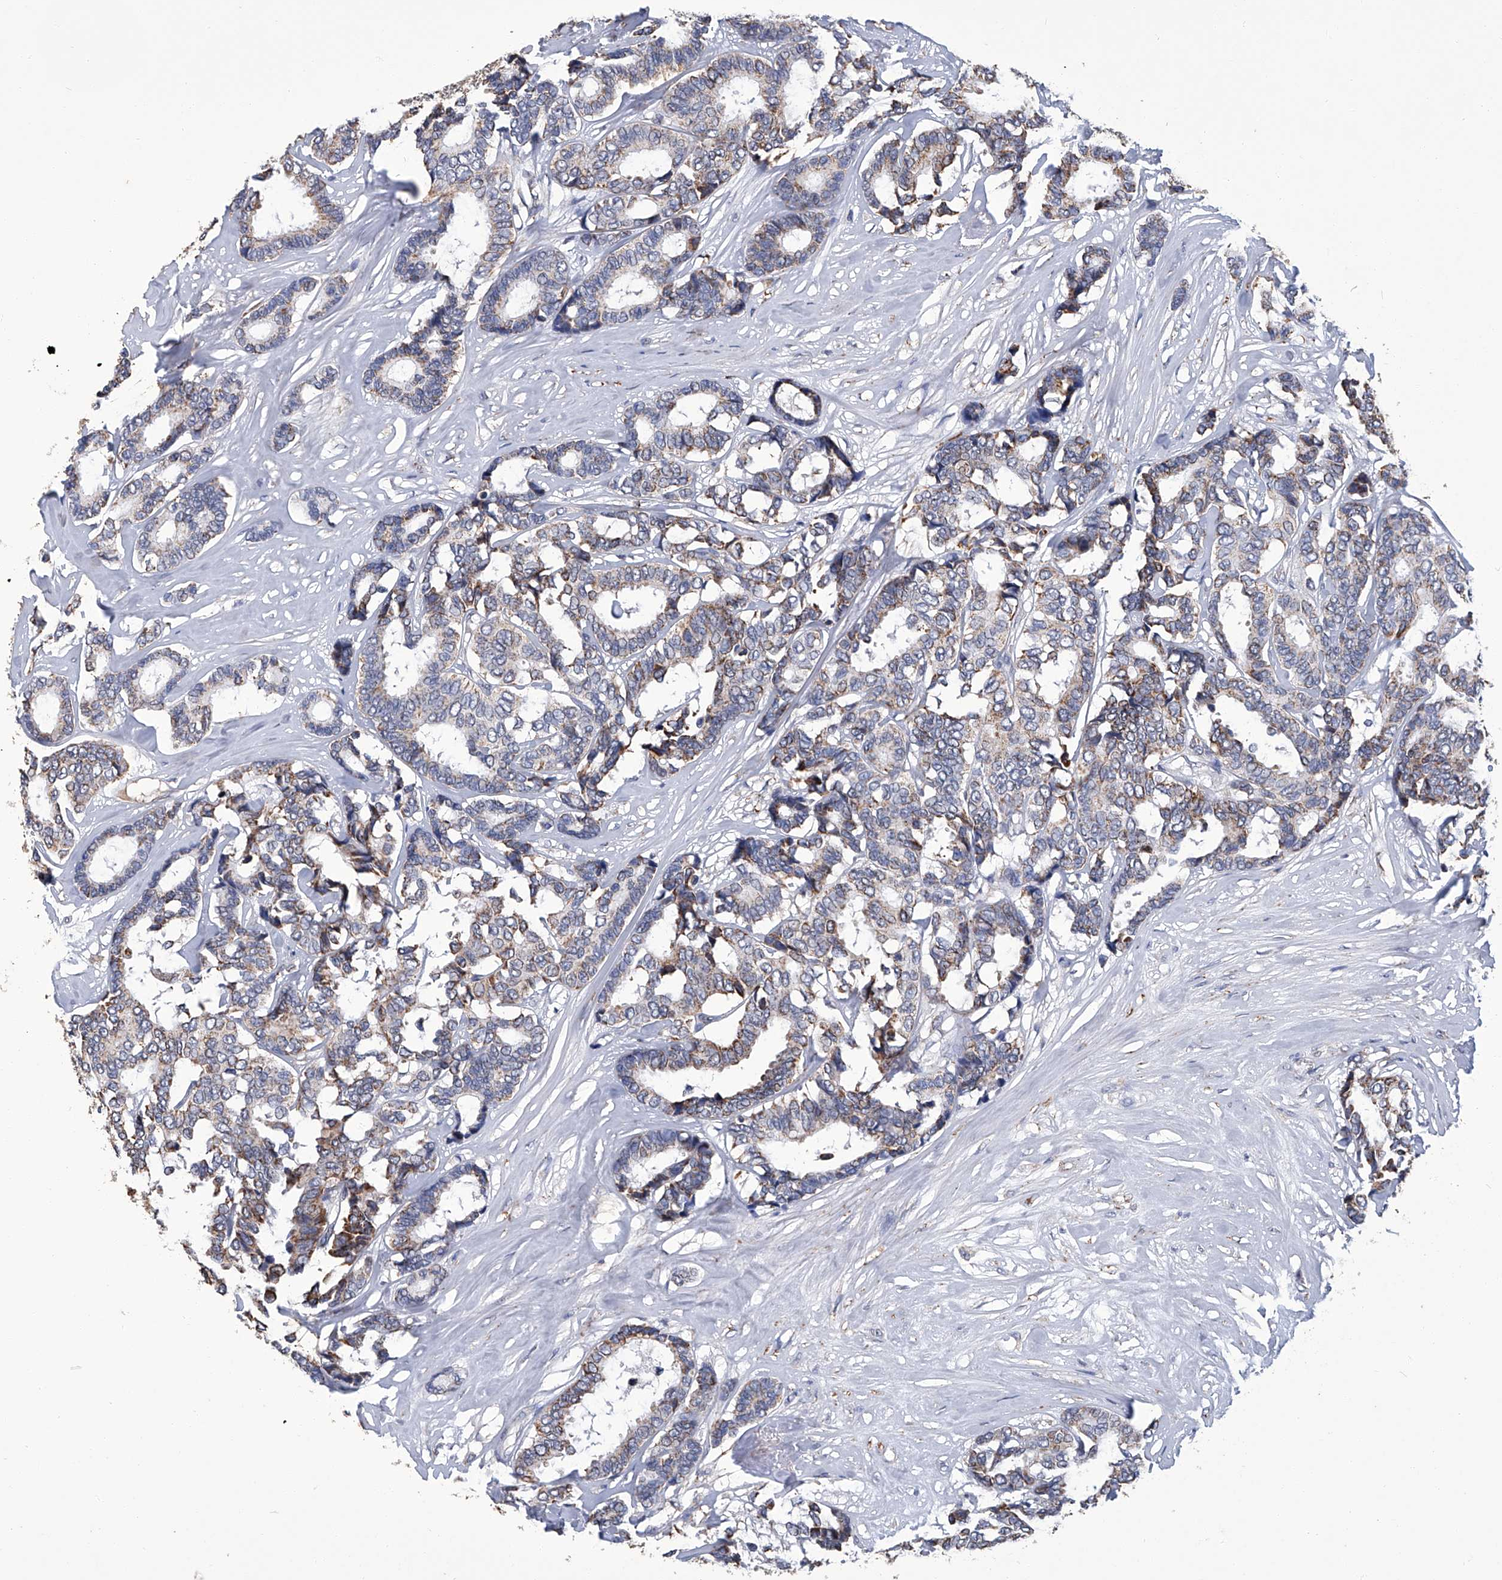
{"staining": {"intensity": "moderate", "quantity": ">75%", "location": "cytoplasmic/membranous"}, "tissue": "breast cancer", "cell_type": "Tumor cells", "image_type": "cancer", "snomed": [{"axis": "morphology", "description": "Duct carcinoma"}, {"axis": "topography", "description": "Breast"}], "caption": "A medium amount of moderate cytoplasmic/membranous staining is present in approximately >75% of tumor cells in breast intraductal carcinoma tissue.", "gene": "OAT", "patient": {"sex": "female", "age": 87}}